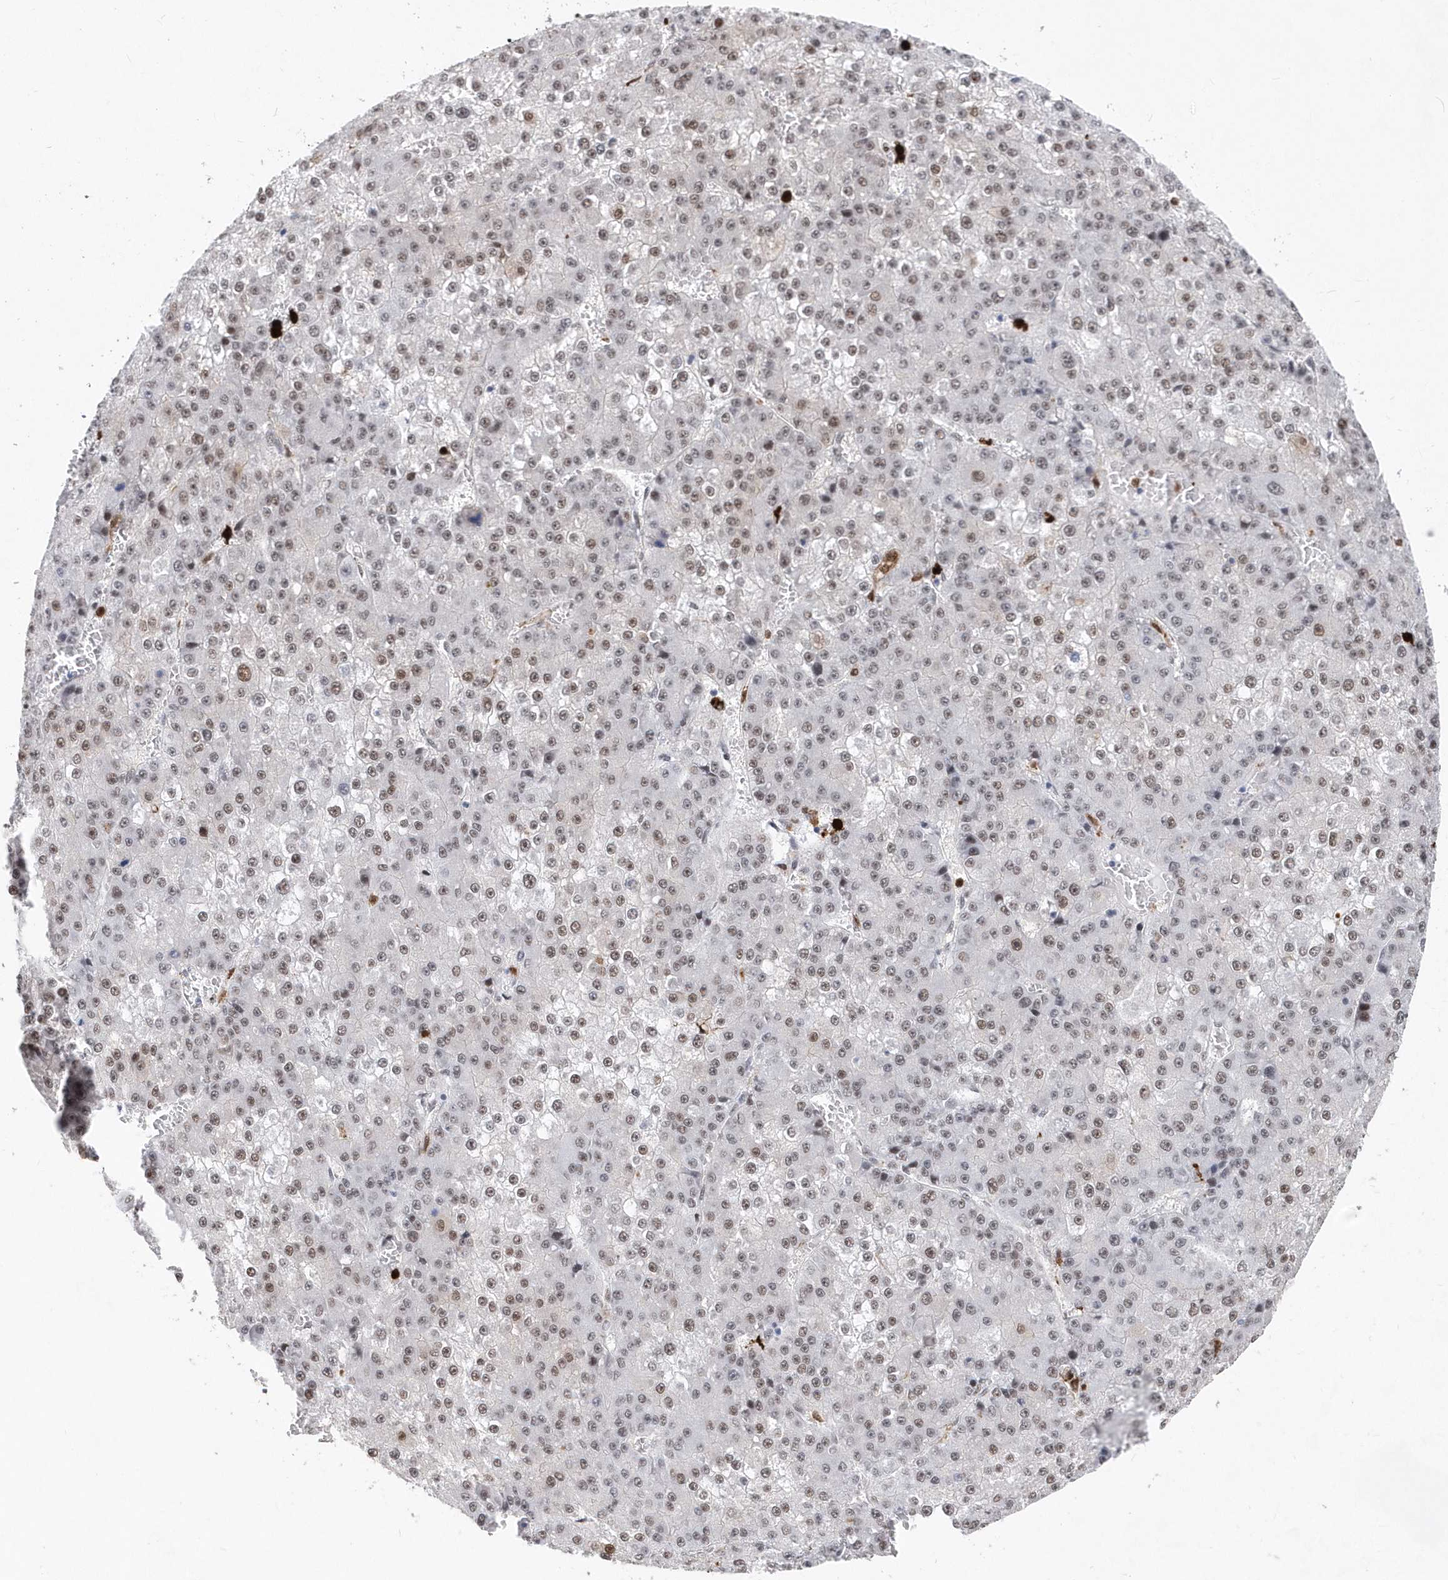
{"staining": {"intensity": "moderate", "quantity": "25%-75%", "location": "cytoplasmic/membranous"}, "tissue": "liver cancer", "cell_type": "Tumor cells", "image_type": "cancer", "snomed": [{"axis": "morphology", "description": "Carcinoma, Hepatocellular, NOS"}, {"axis": "topography", "description": "Liver"}], "caption": "This micrograph reveals hepatocellular carcinoma (liver) stained with immunohistochemistry (IHC) to label a protein in brown. The cytoplasmic/membranous of tumor cells show moderate positivity for the protein. Nuclei are counter-stained blue.", "gene": "RPP30", "patient": {"sex": "female", "age": 73}}